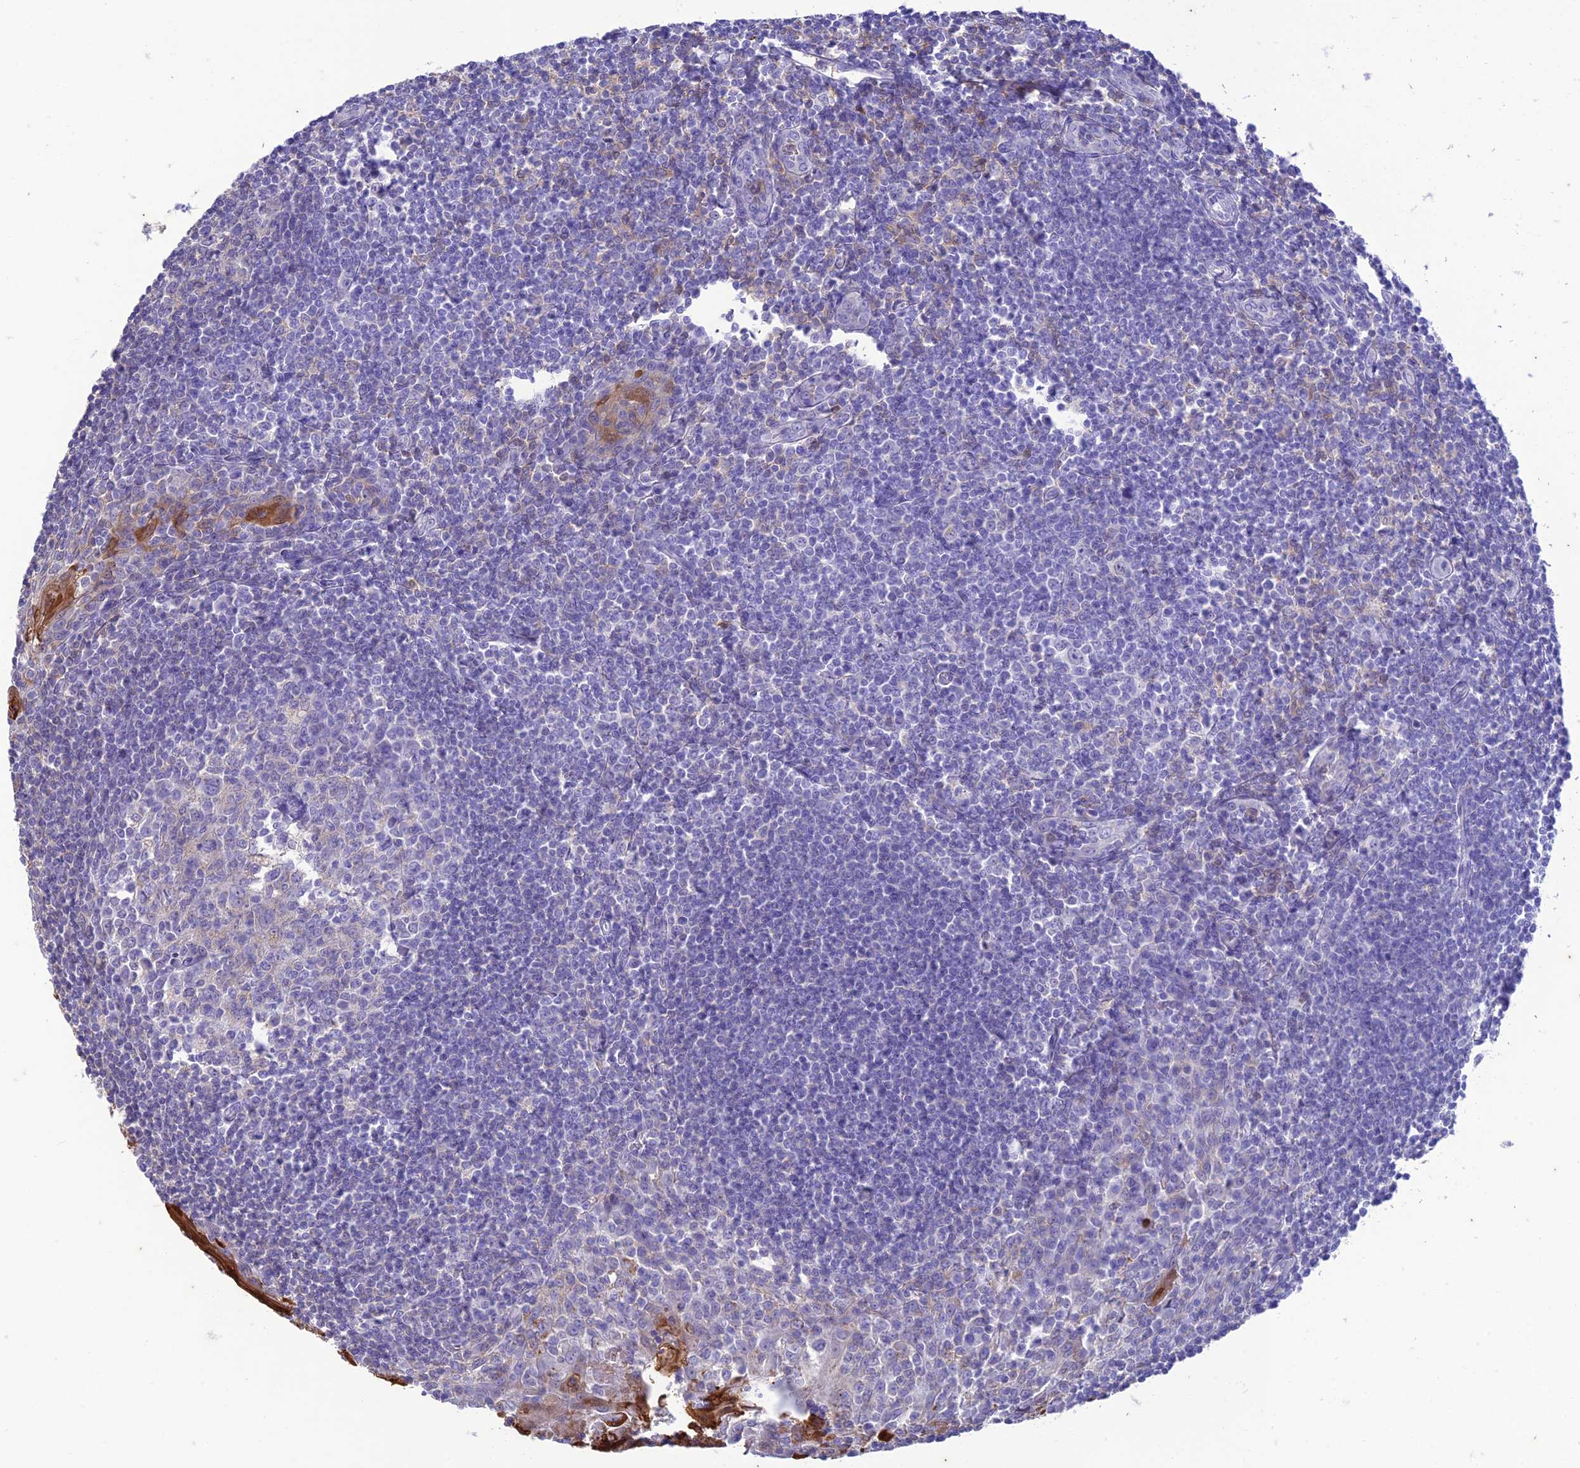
{"staining": {"intensity": "negative", "quantity": "none", "location": "none"}, "tissue": "tonsil", "cell_type": "Germinal center cells", "image_type": "normal", "snomed": [{"axis": "morphology", "description": "Normal tissue, NOS"}, {"axis": "topography", "description": "Tonsil"}], "caption": "High power microscopy histopathology image of an immunohistochemistry photomicrograph of normal tonsil, revealing no significant staining in germinal center cells.", "gene": "FGF7", "patient": {"sex": "male", "age": 27}}